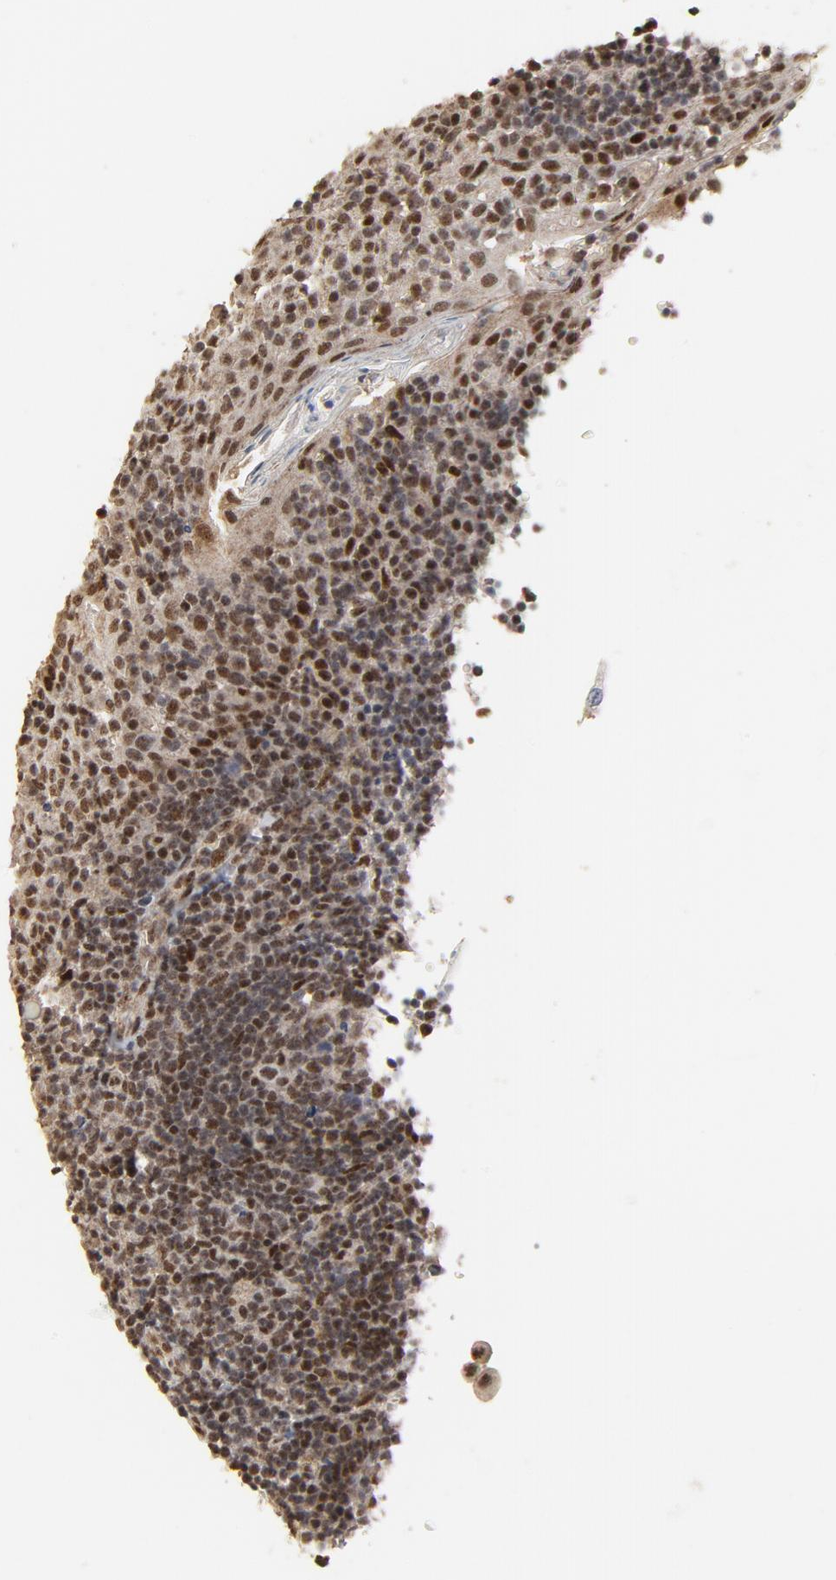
{"staining": {"intensity": "strong", "quantity": ">75%", "location": "nuclear"}, "tissue": "tonsil", "cell_type": "Germinal center cells", "image_type": "normal", "snomed": [{"axis": "morphology", "description": "Normal tissue, NOS"}, {"axis": "topography", "description": "Tonsil"}], "caption": "Immunohistochemical staining of unremarkable tonsil reveals >75% levels of strong nuclear protein staining in approximately >75% of germinal center cells. (Brightfield microscopy of DAB IHC at high magnification).", "gene": "TP53RK", "patient": {"sex": "female", "age": 40}}